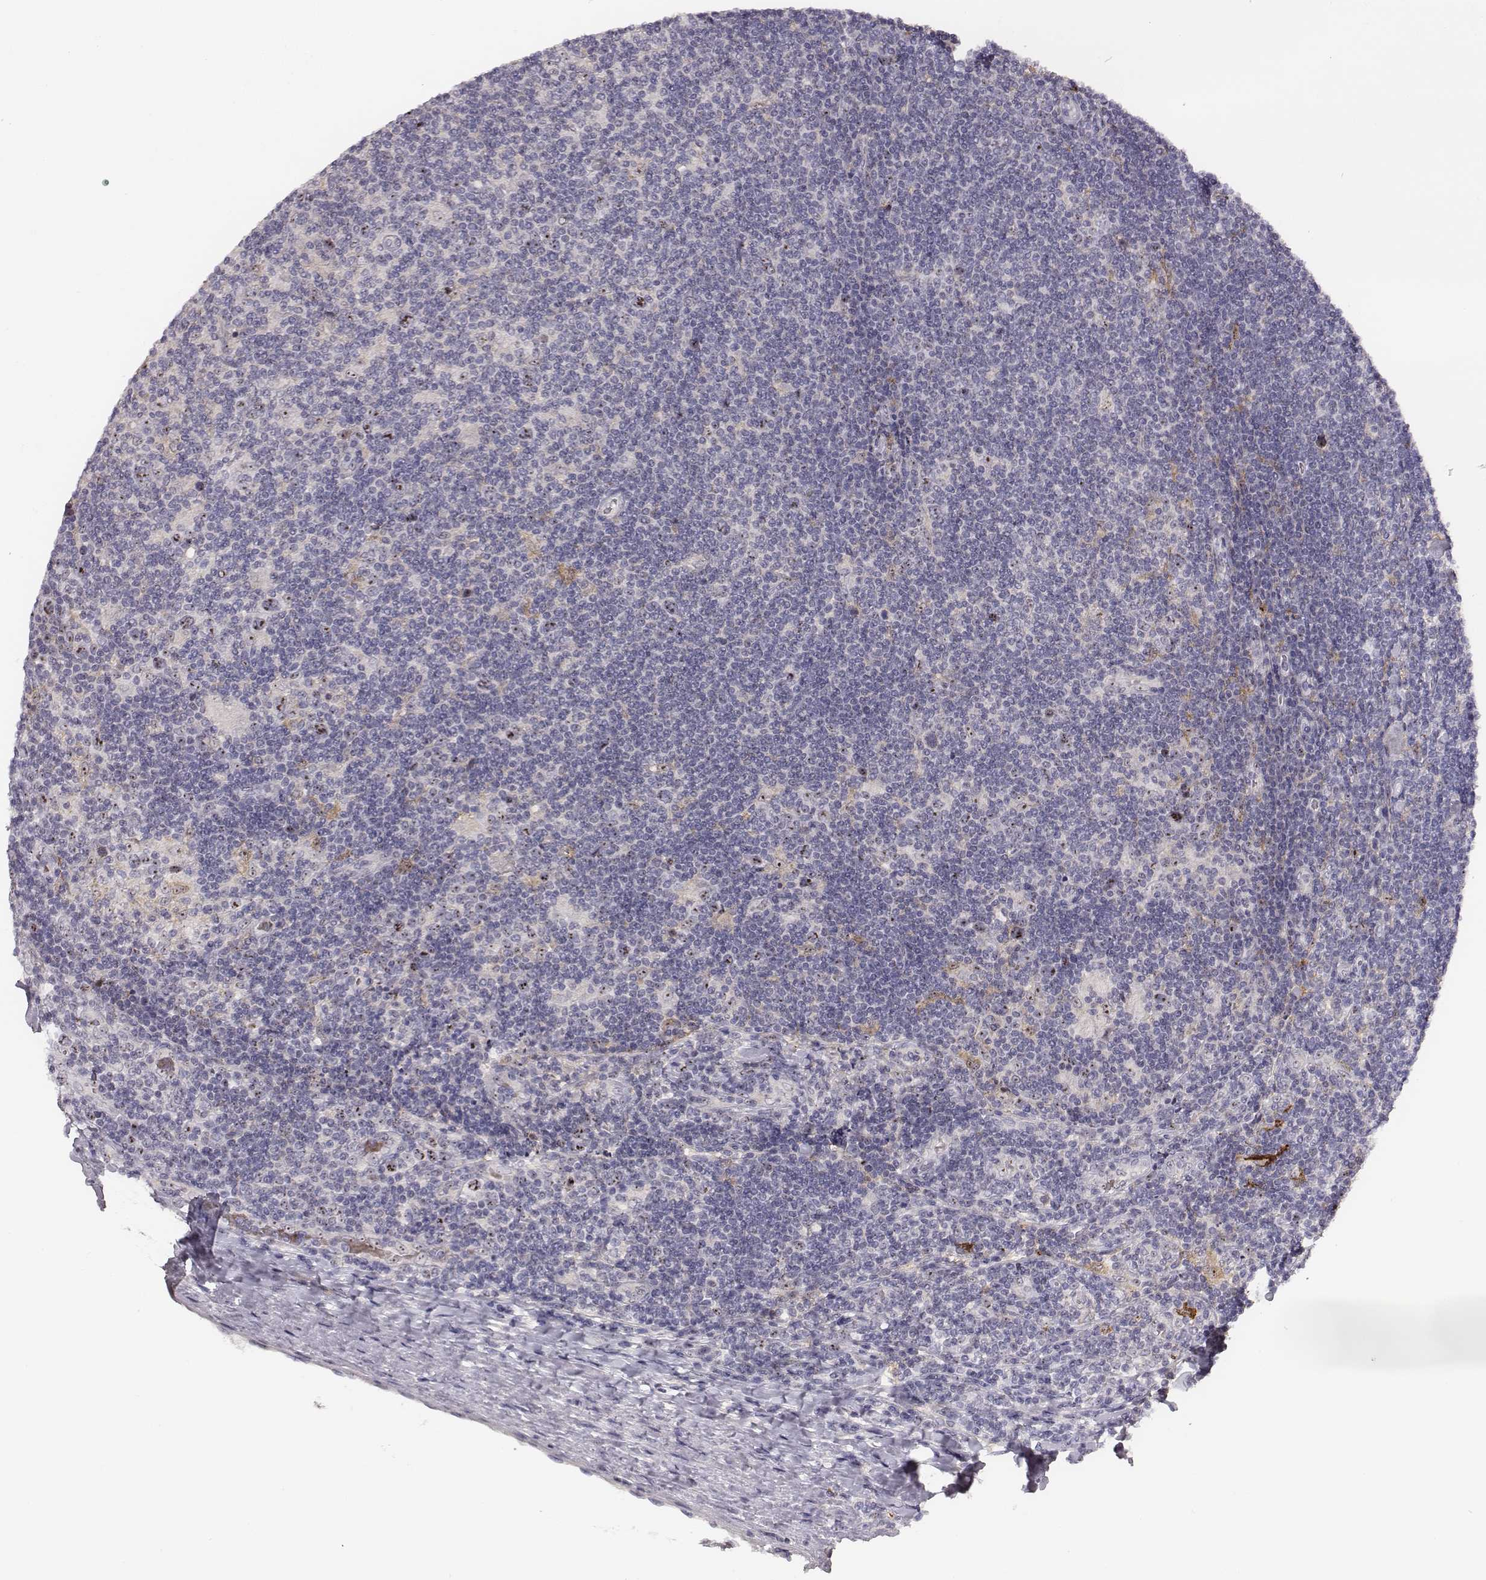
{"staining": {"intensity": "strong", "quantity": ">75%", "location": "nuclear"}, "tissue": "lymphoma", "cell_type": "Tumor cells", "image_type": "cancer", "snomed": [{"axis": "morphology", "description": "Hodgkin's disease, NOS"}, {"axis": "topography", "description": "Lymph node"}], "caption": "Immunohistochemistry (IHC) of Hodgkin's disease reveals high levels of strong nuclear staining in approximately >75% of tumor cells. (DAB IHC with brightfield microscopy, high magnification).", "gene": "NIFK", "patient": {"sex": "male", "age": 40}}